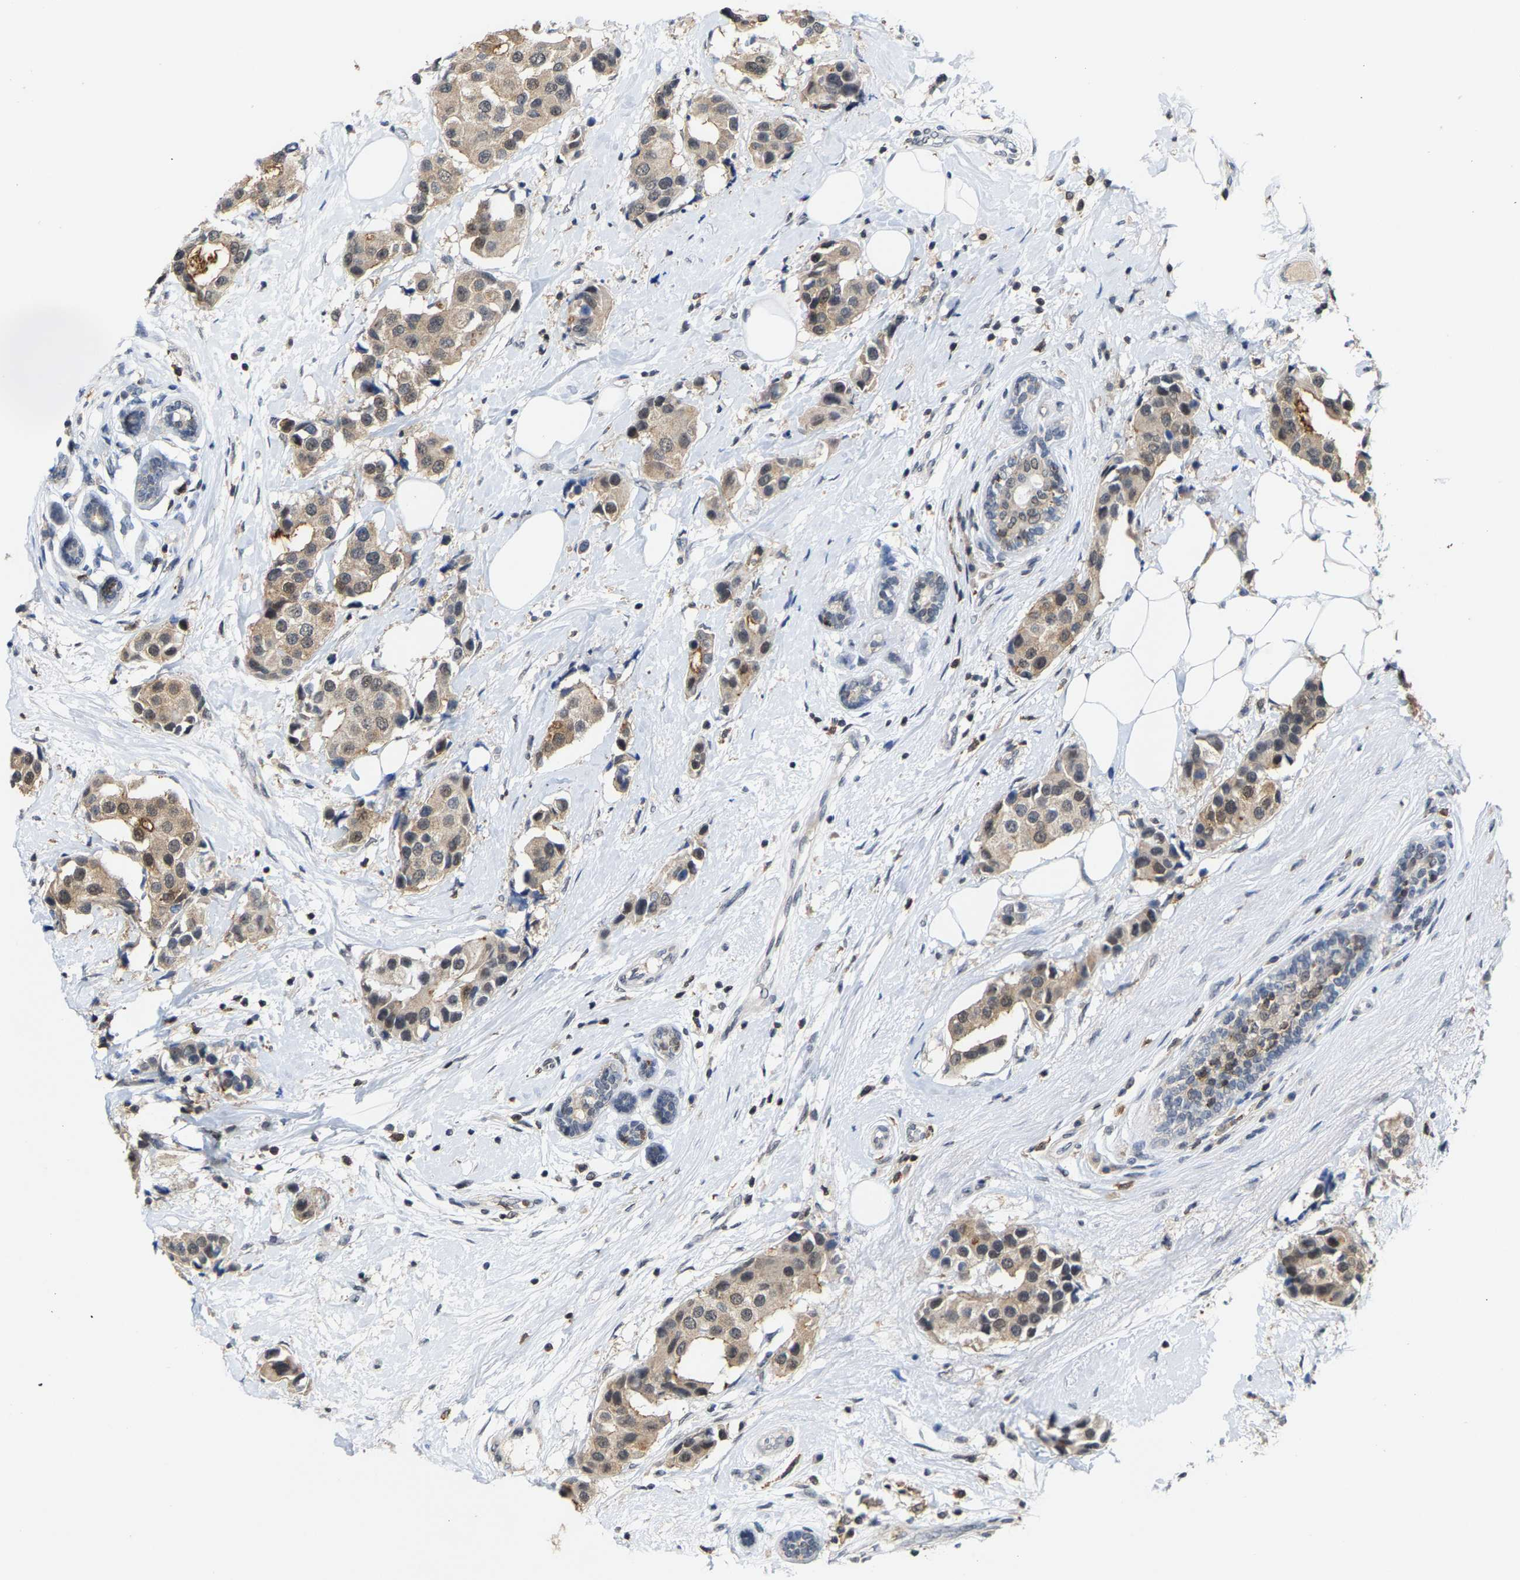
{"staining": {"intensity": "weak", "quantity": ">75%", "location": "cytoplasmic/membranous"}, "tissue": "breast cancer", "cell_type": "Tumor cells", "image_type": "cancer", "snomed": [{"axis": "morphology", "description": "Normal tissue, NOS"}, {"axis": "morphology", "description": "Duct carcinoma"}, {"axis": "topography", "description": "Breast"}], "caption": "IHC of human breast cancer demonstrates low levels of weak cytoplasmic/membranous staining in about >75% of tumor cells. The staining was performed using DAB, with brown indicating positive protein expression. Nuclei are stained blue with hematoxylin.", "gene": "FGD3", "patient": {"sex": "female", "age": 39}}